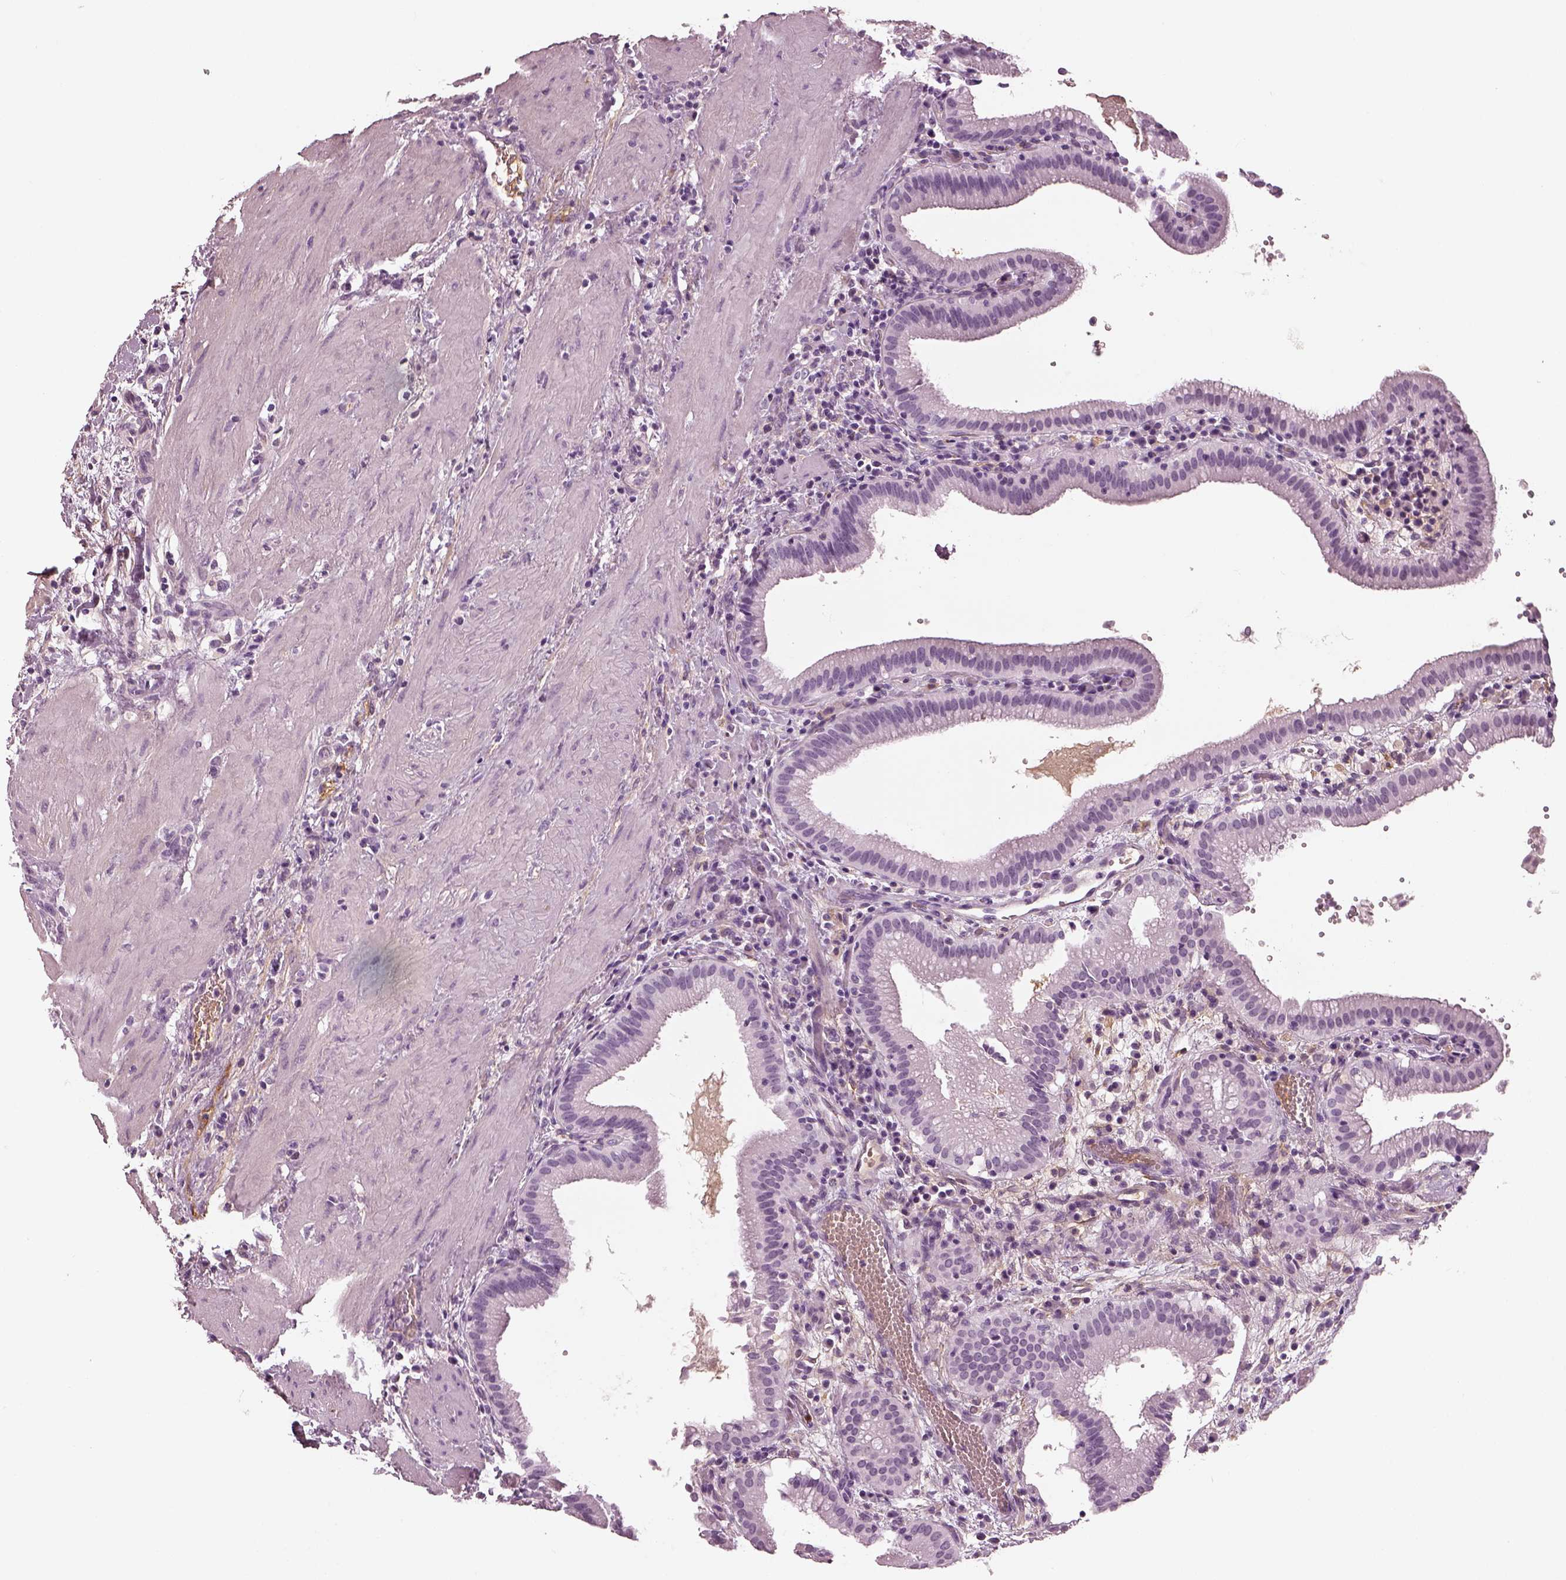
{"staining": {"intensity": "negative", "quantity": "none", "location": "none"}, "tissue": "gallbladder", "cell_type": "Glandular cells", "image_type": "normal", "snomed": [{"axis": "morphology", "description": "Normal tissue, NOS"}, {"axis": "topography", "description": "Gallbladder"}], "caption": "This image is of unremarkable gallbladder stained with immunohistochemistry to label a protein in brown with the nuclei are counter-stained blue. There is no expression in glandular cells. (Brightfield microscopy of DAB IHC at high magnification).", "gene": "TRIM69", "patient": {"sex": "male", "age": 42}}